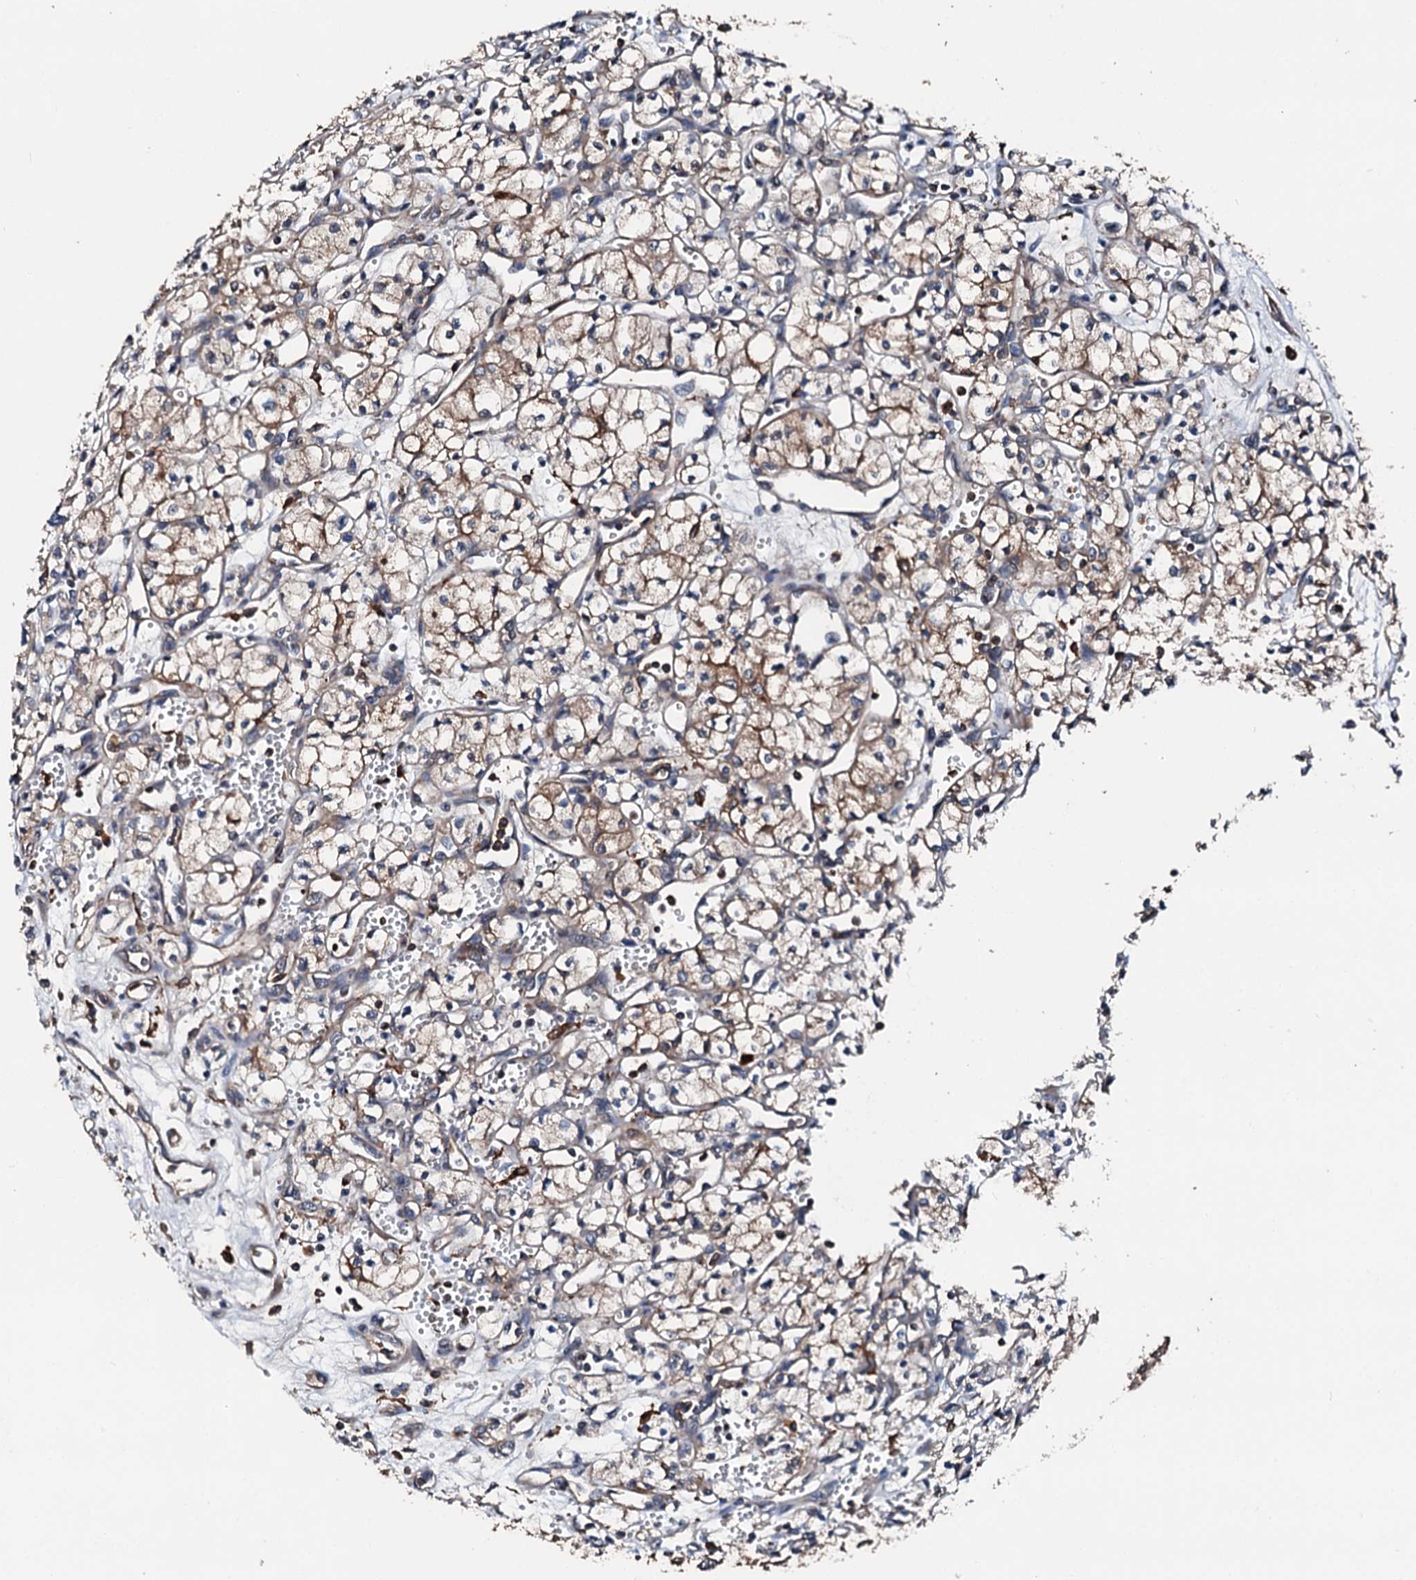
{"staining": {"intensity": "moderate", "quantity": "25%-75%", "location": "cytoplasmic/membranous"}, "tissue": "renal cancer", "cell_type": "Tumor cells", "image_type": "cancer", "snomed": [{"axis": "morphology", "description": "Adenocarcinoma, NOS"}, {"axis": "topography", "description": "Kidney"}], "caption": "Human renal adenocarcinoma stained with a brown dye reveals moderate cytoplasmic/membranous positive staining in approximately 25%-75% of tumor cells.", "gene": "FGD4", "patient": {"sex": "male", "age": 59}}